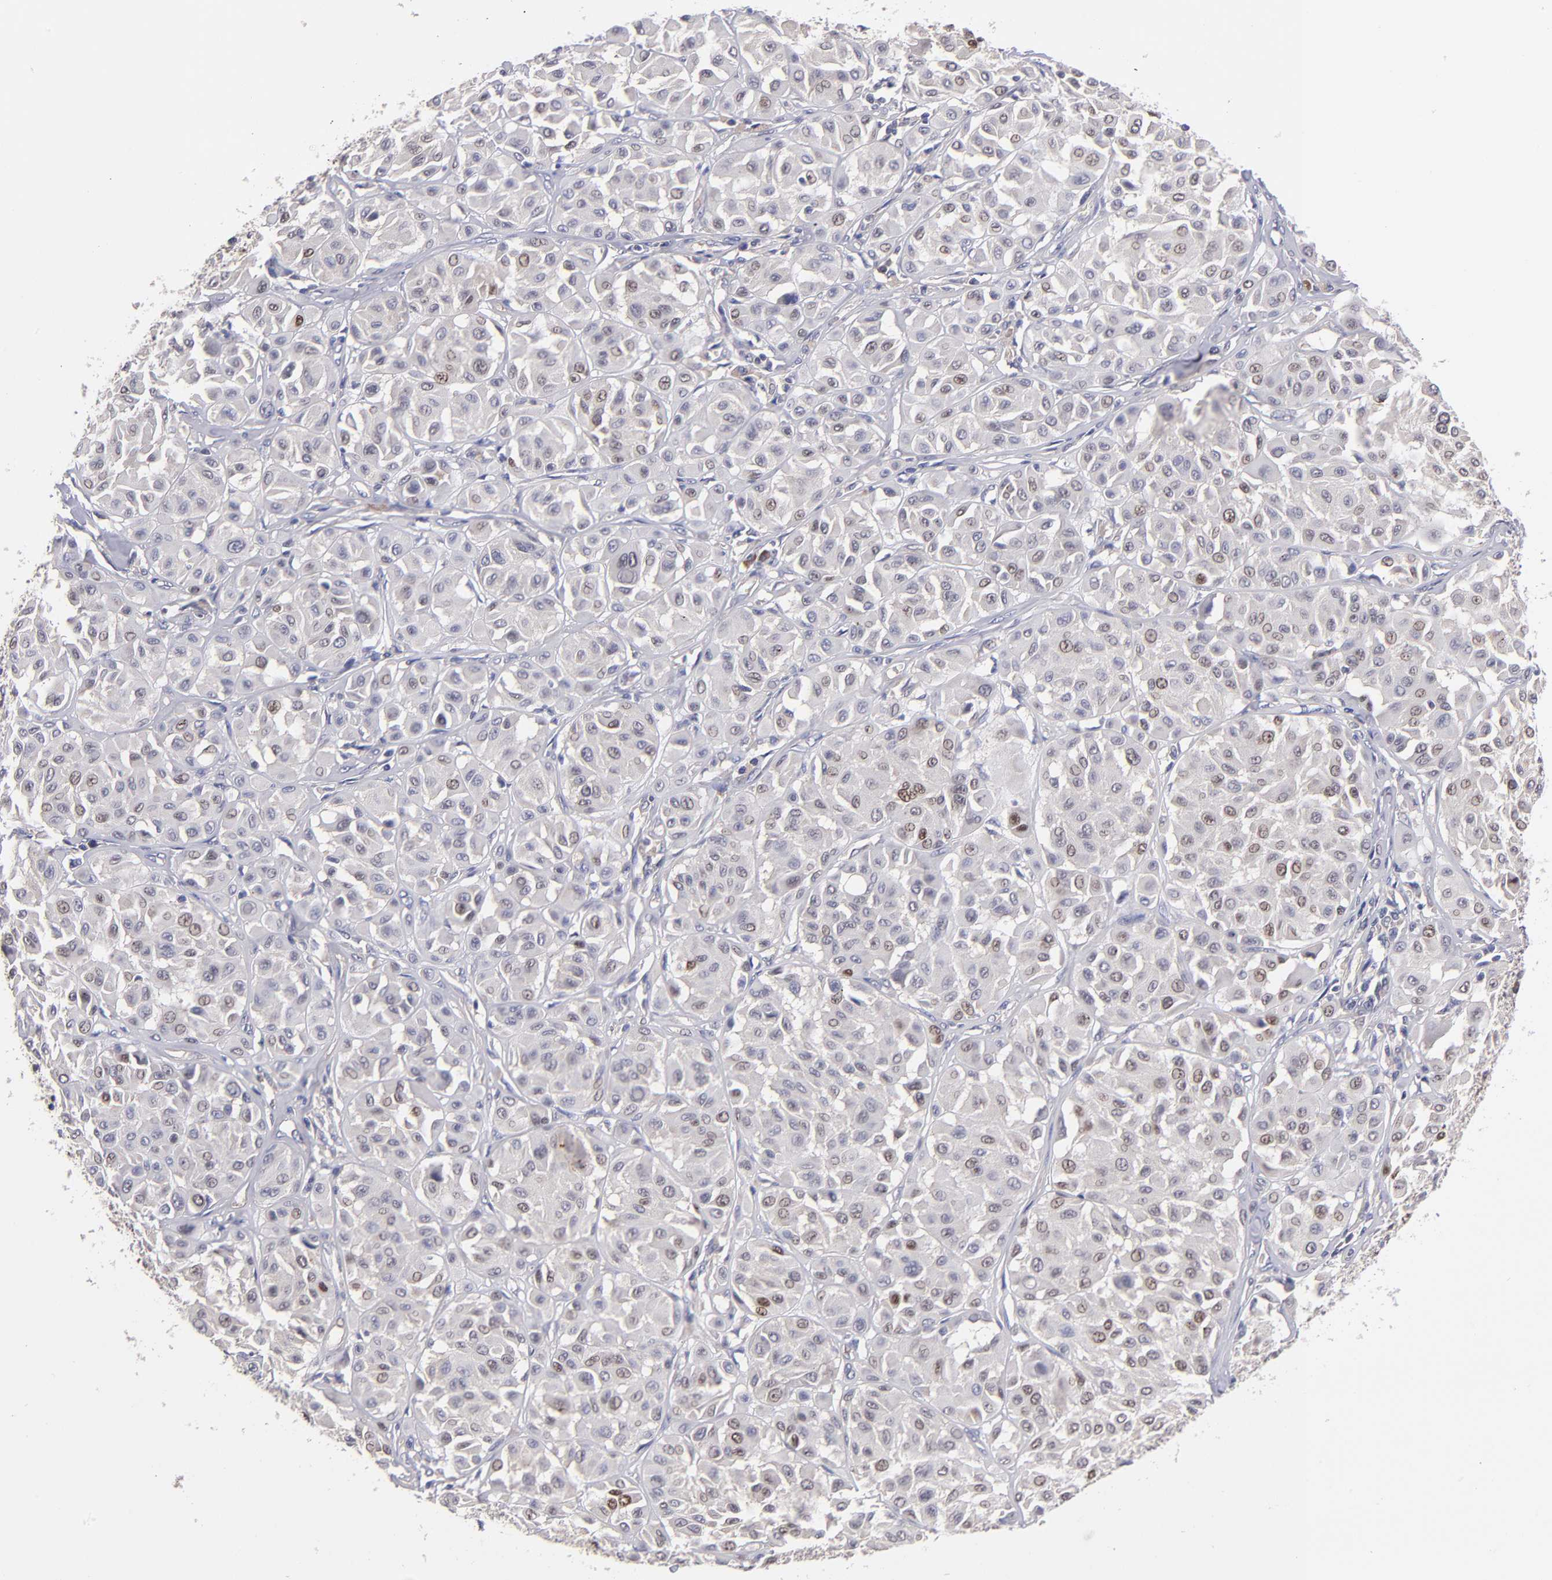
{"staining": {"intensity": "weak", "quantity": ">75%", "location": "cytoplasmic/membranous"}, "tissue": "melanoma", "cell_type": "Tumor cells", "image_type": "cancer", "snomed": [{"axis": "morphology", "description": "Malignant melanoma, Metastatic site"}, {"axis": "topography", "description": "Soft tissue"}], "caption": "Immunohistochemical staining of human malignant melanoma (metastatic site) displays low levels of weak cytoplasmic/membranous positivity in approximately >75% of tumor cells.", "gene": "EIF3L", "patient": {"sex": "male", "age": 41}}